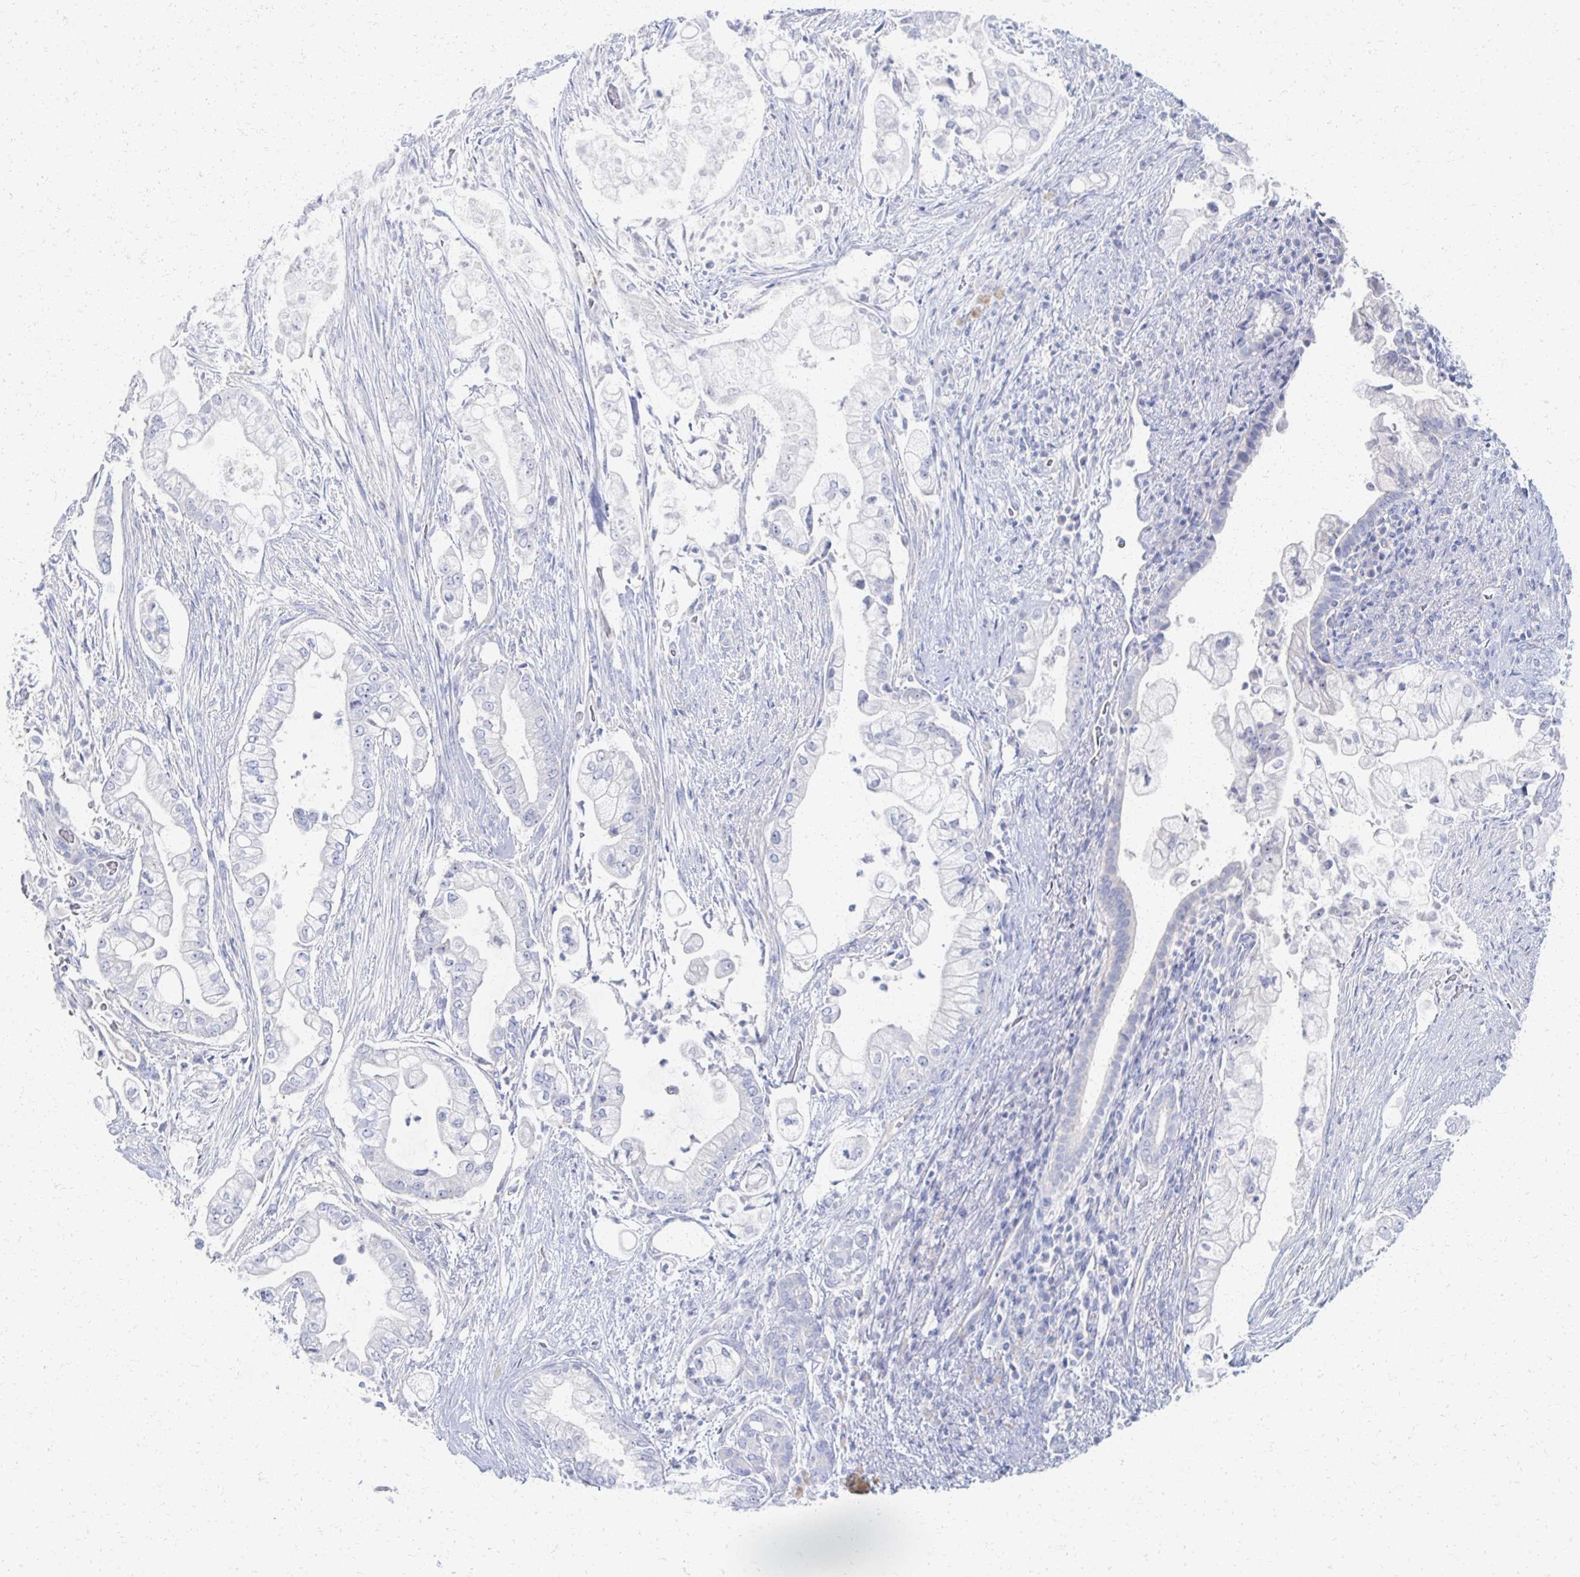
{"staining": {"intensity": "negative", "quantity": "none", "location": "none"}, "tissue": "pancreatic cancer", "cell_type": "Tumor cells", "image_type": "cancer", "snomed": [{"axis": "morphology", "description": "Adenocarcinoma, NOS"}, {"axis": "topography", "description": "Pancreas"}], "caption": "An image of human pancreatic cancer is negative for staining in tumor cells.", "gene": "PRR20A", "patient": {"sex": "female", "age": 69}}